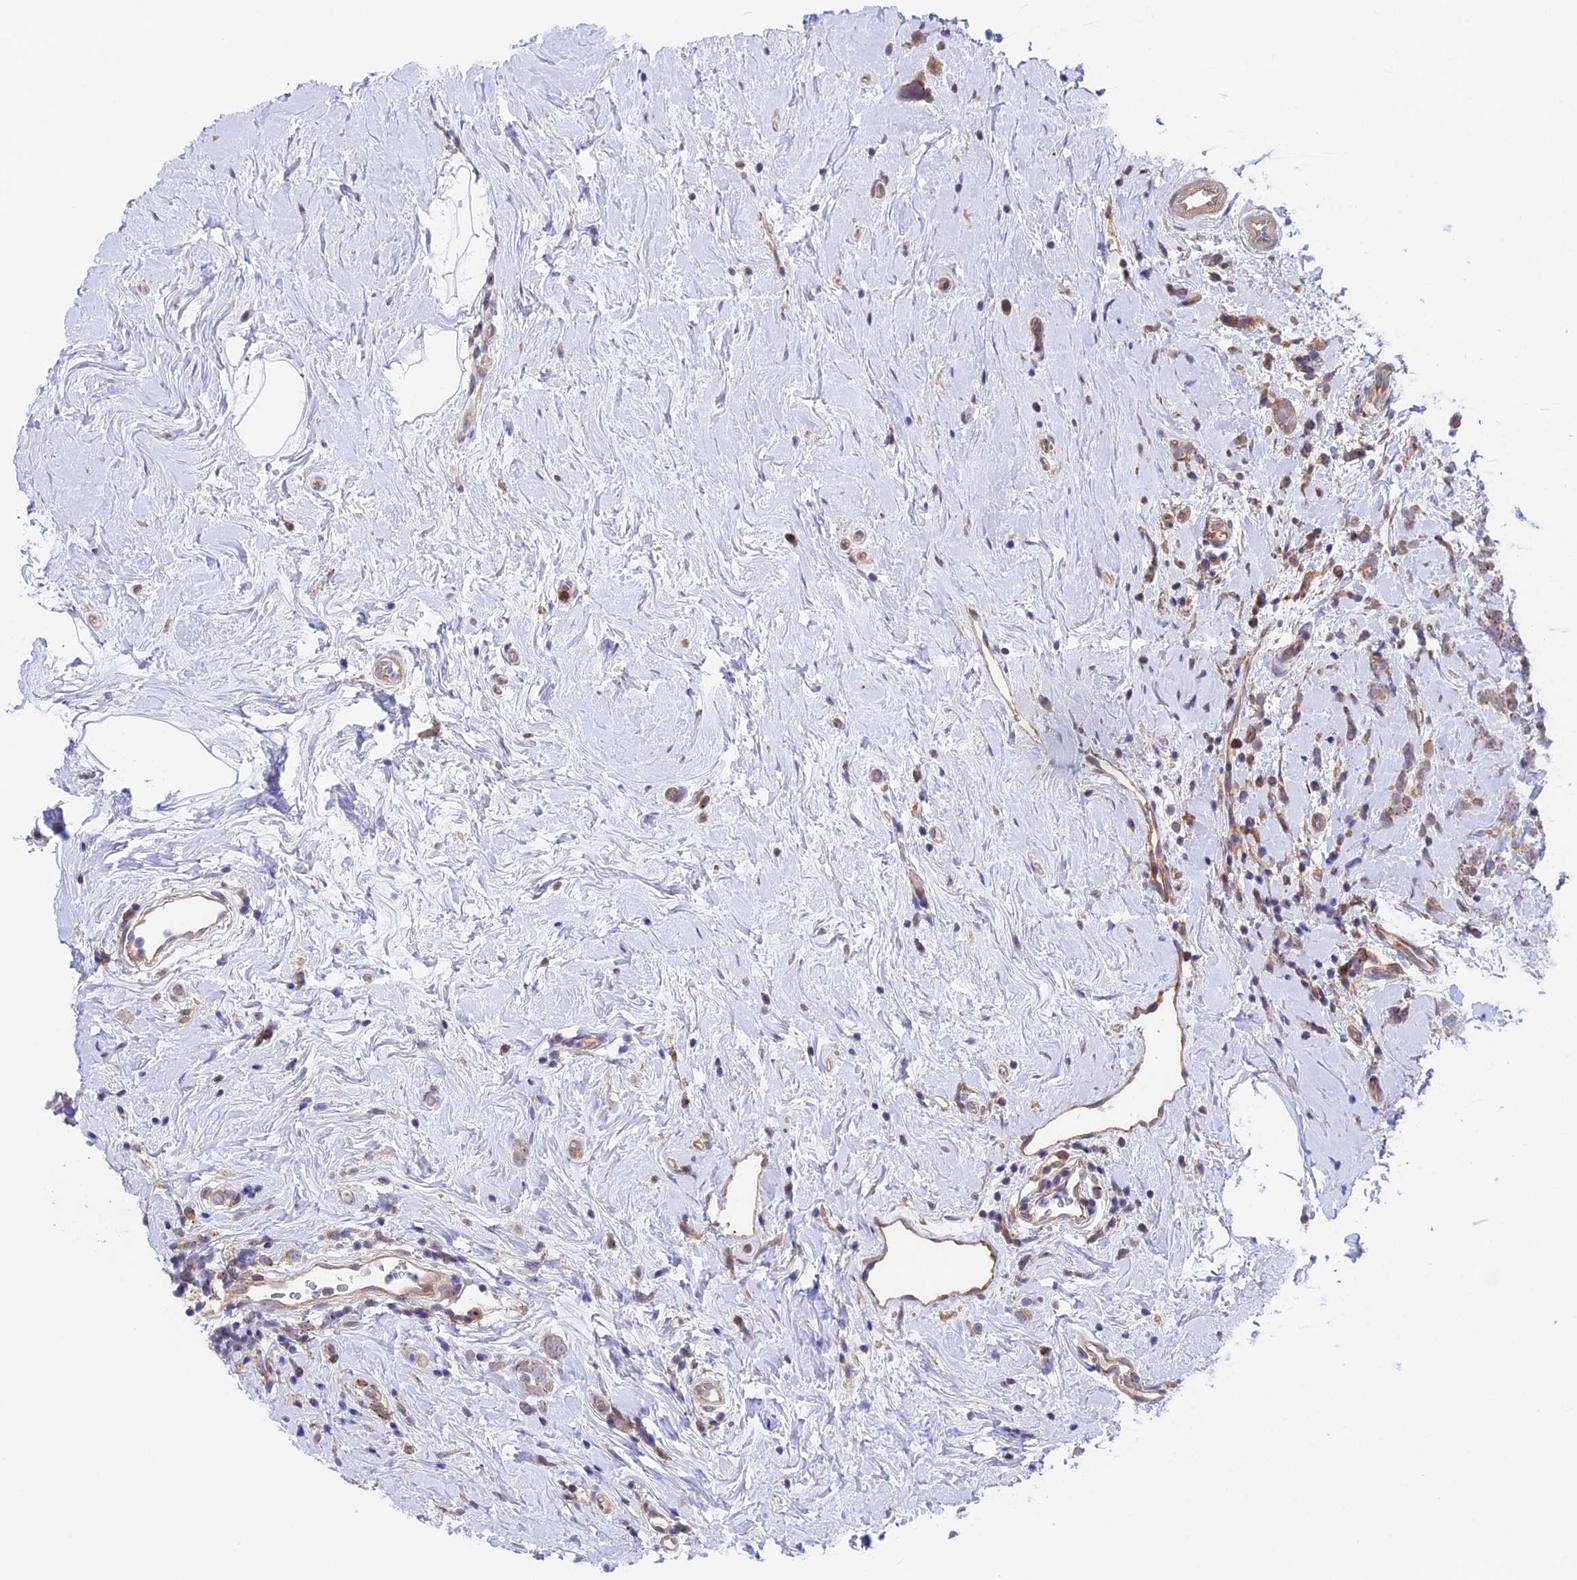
{"staining": {"intensity": "weak", "quantity": ">75%", "location": "cytoplasmic/membranous"}, "tissue": "breast cancer", "cell_type": "Tumor cells", "image_type": "cancer", "snomed": [{"axis": "morphology", "description": "Lobular carcinoma"}, {"axis": "topography", "description": "Breast"}], "caption": "Protein expression analysis of breast cancer (lobular carcinoma) shows weak cytoplasmic/membranous expression in about >75% of tumor cells. The protein is shown in brown color, while the nuclei are stained blue.", "gene": "HYCC1", "patient": {"sex": "female", "age": 58}}